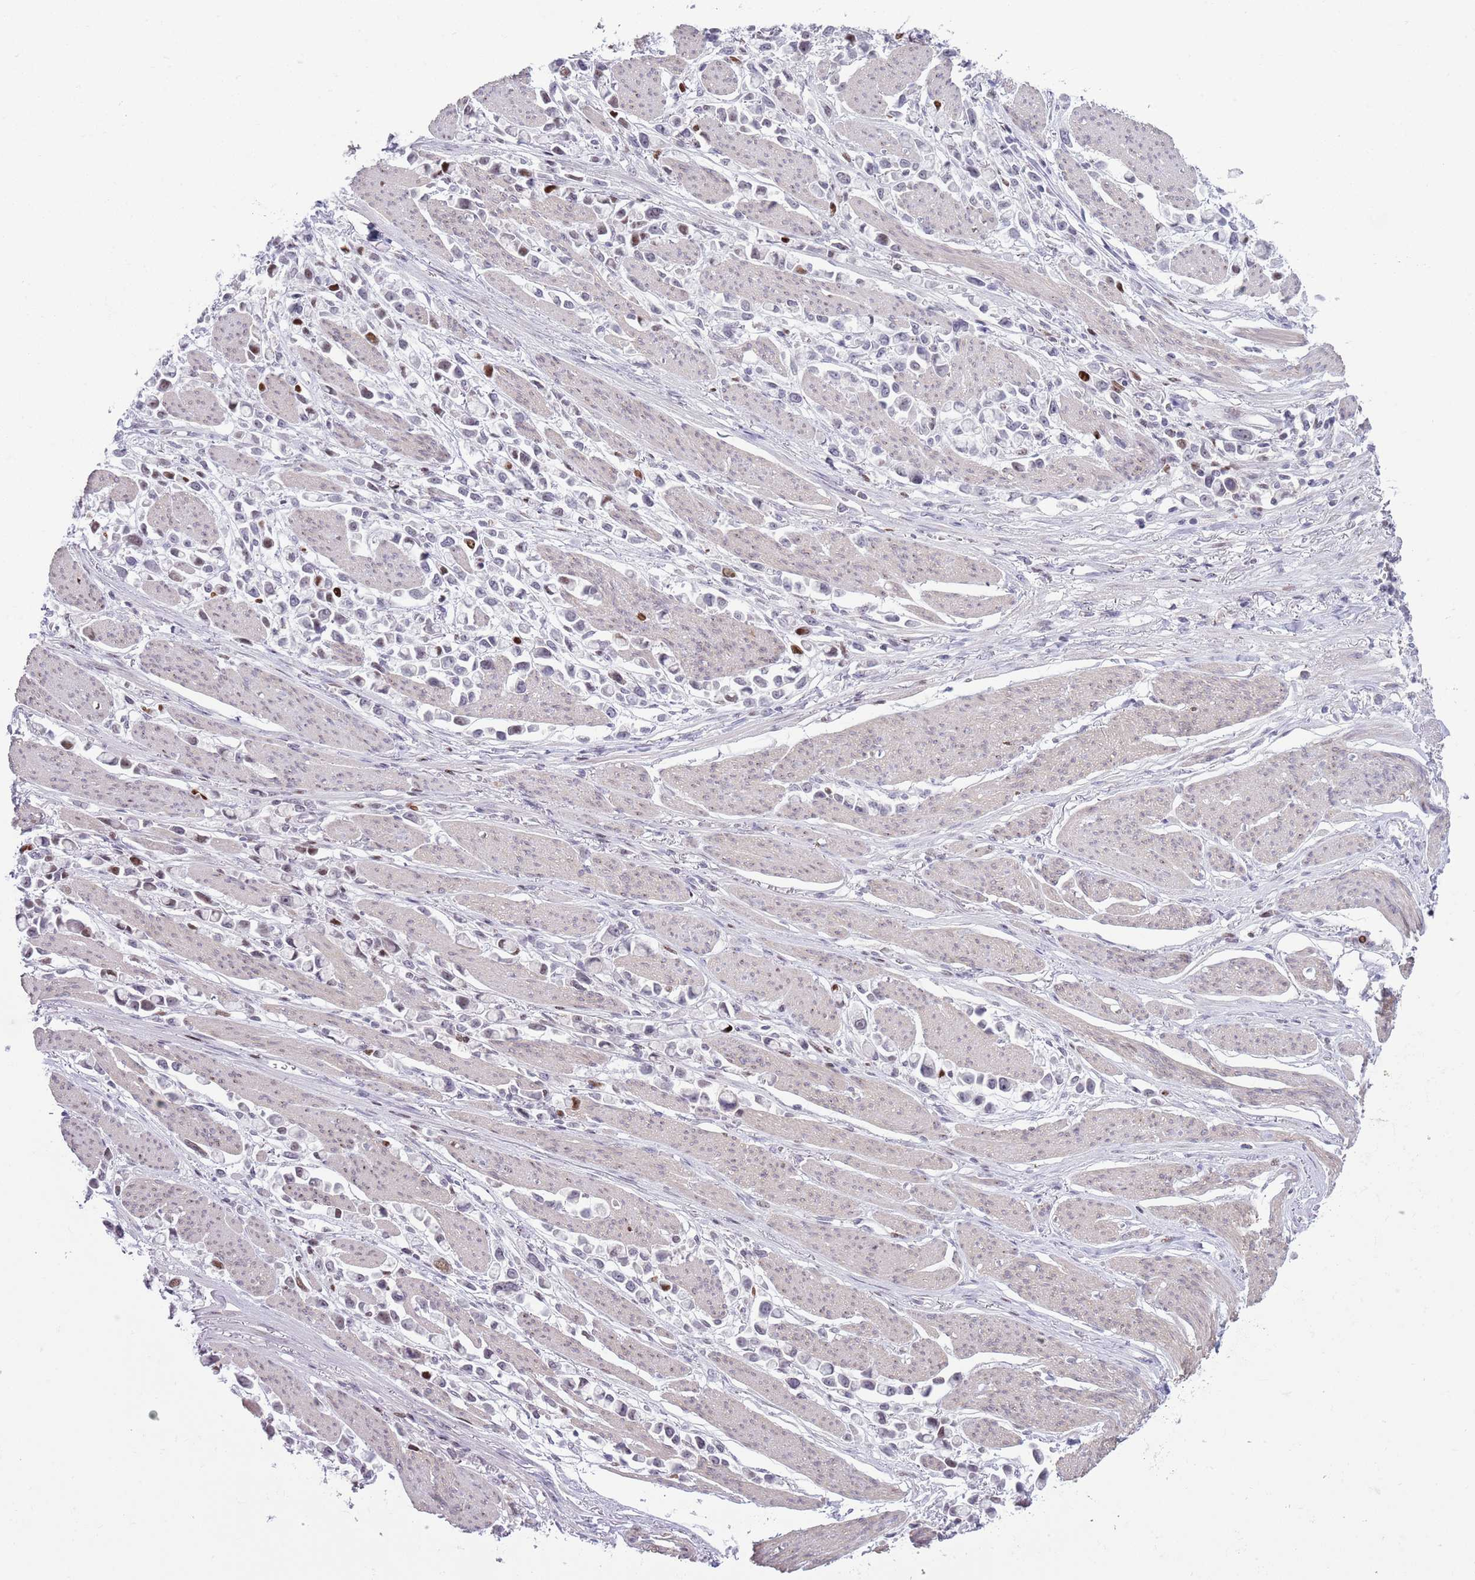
{"staining": {"intensity": "moderate", "quantity": "<25%", "location": "nuclear"}, "tissue": "stomach cancer", "cell_type": "Tumor cells", "image_type": "cancer", "snomed": [{"axis": "morphology", "description": "Adenocarcinoma, NOS"}, {"axis": "topography", "description": "Stomach"}], "caption": "Stomach adenocarcinoma was stained to show a protein in brown. There is low levels of moderate nuclear expression in about <25% of tumor cells.", "gene": "MFSD10", "patient": {"sex": "female", "age": 81}}